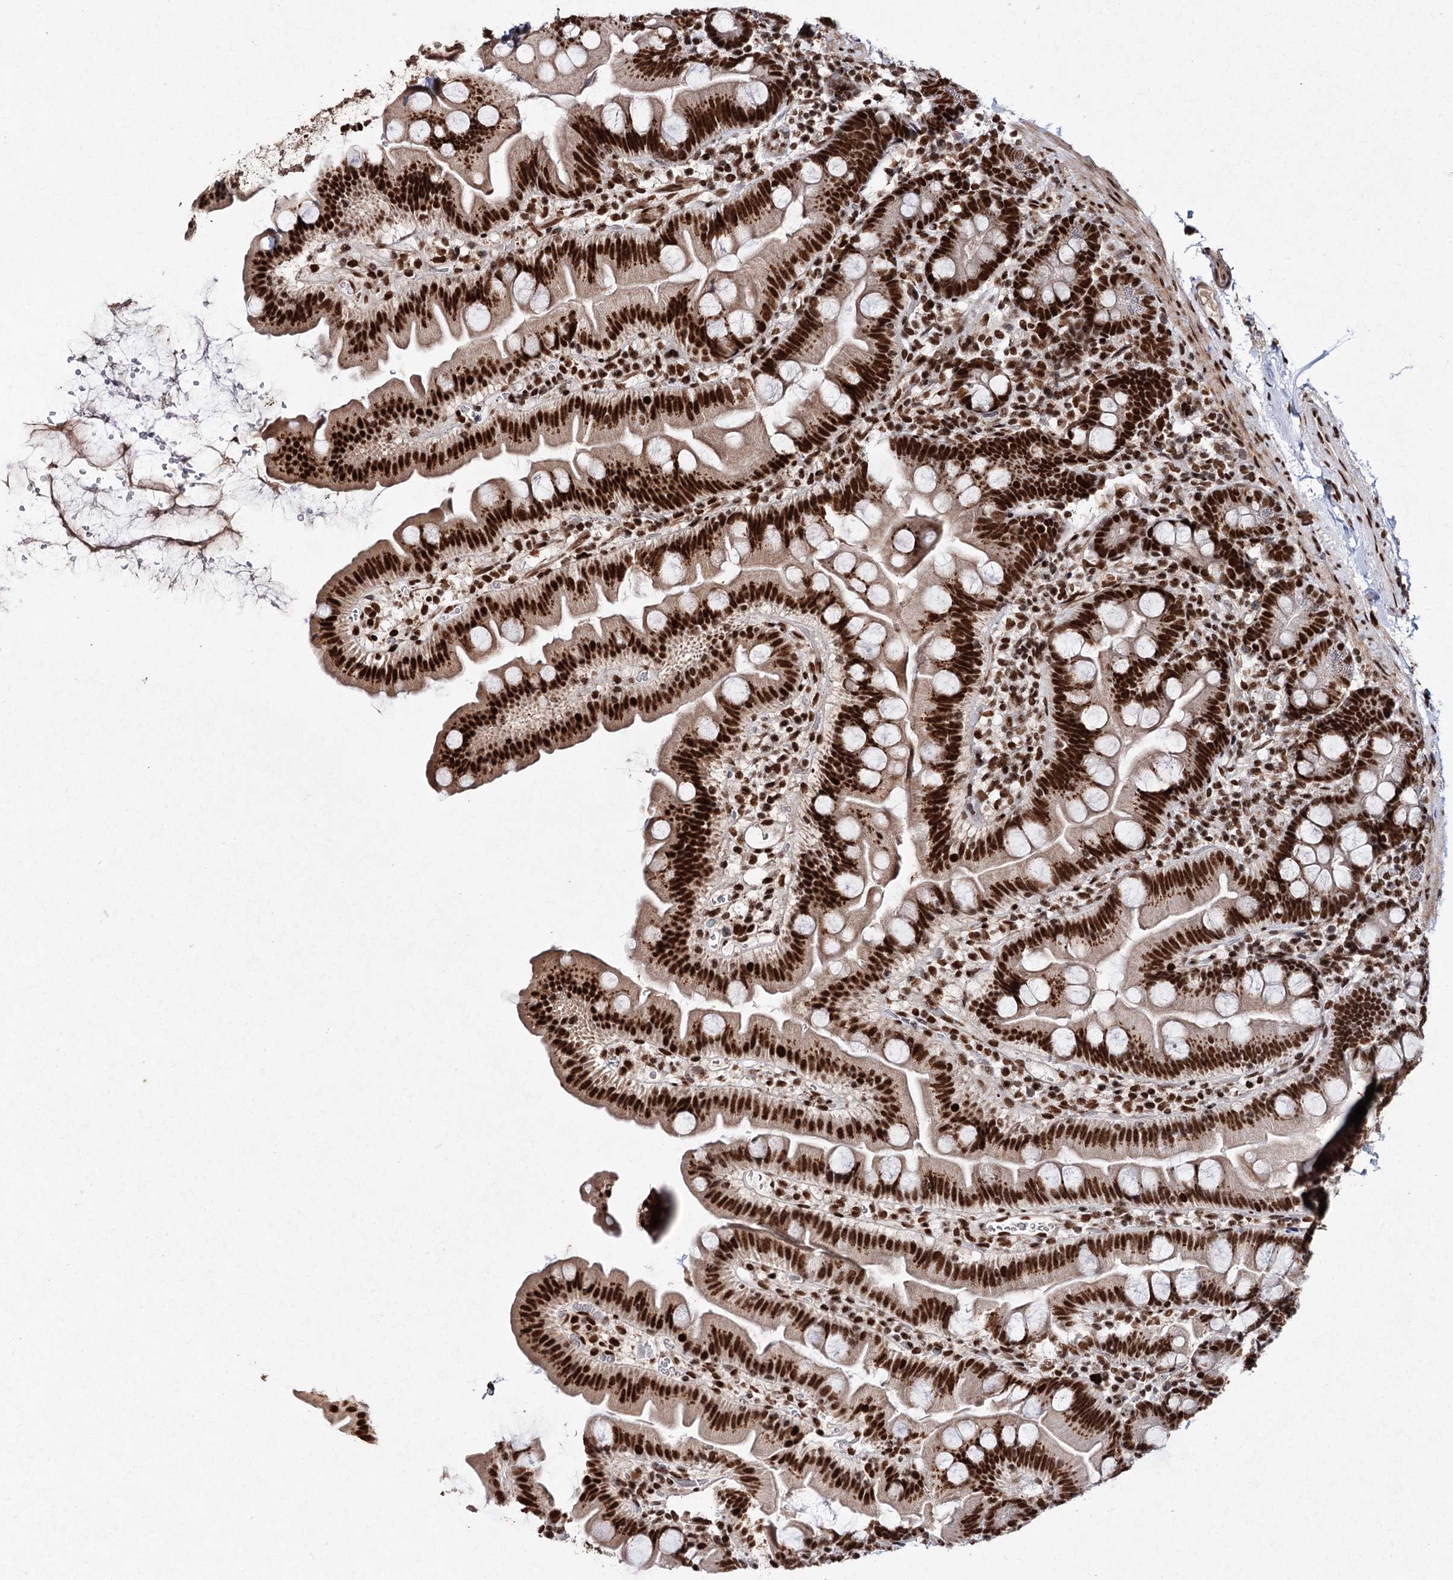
{"staining": {"intensity": "strong", "quantity": ">75%", "location": "nuclear"}, "tissue": "small intestine", "cell_type": "Glandular cells", "image_type": "normal", "snomed": [{"axis": "morphology", "description": "Normal tissue, NOS"}, {"axis": "topography", "description": "Small intestine"}], "caption": "The micrograph displays staining of unremarkable small intestine, revealing strong nuclear protein expression (brown color) within glandular cells.", "gene": "MATR3", "patient": {"sex": "female", "age": 68}}